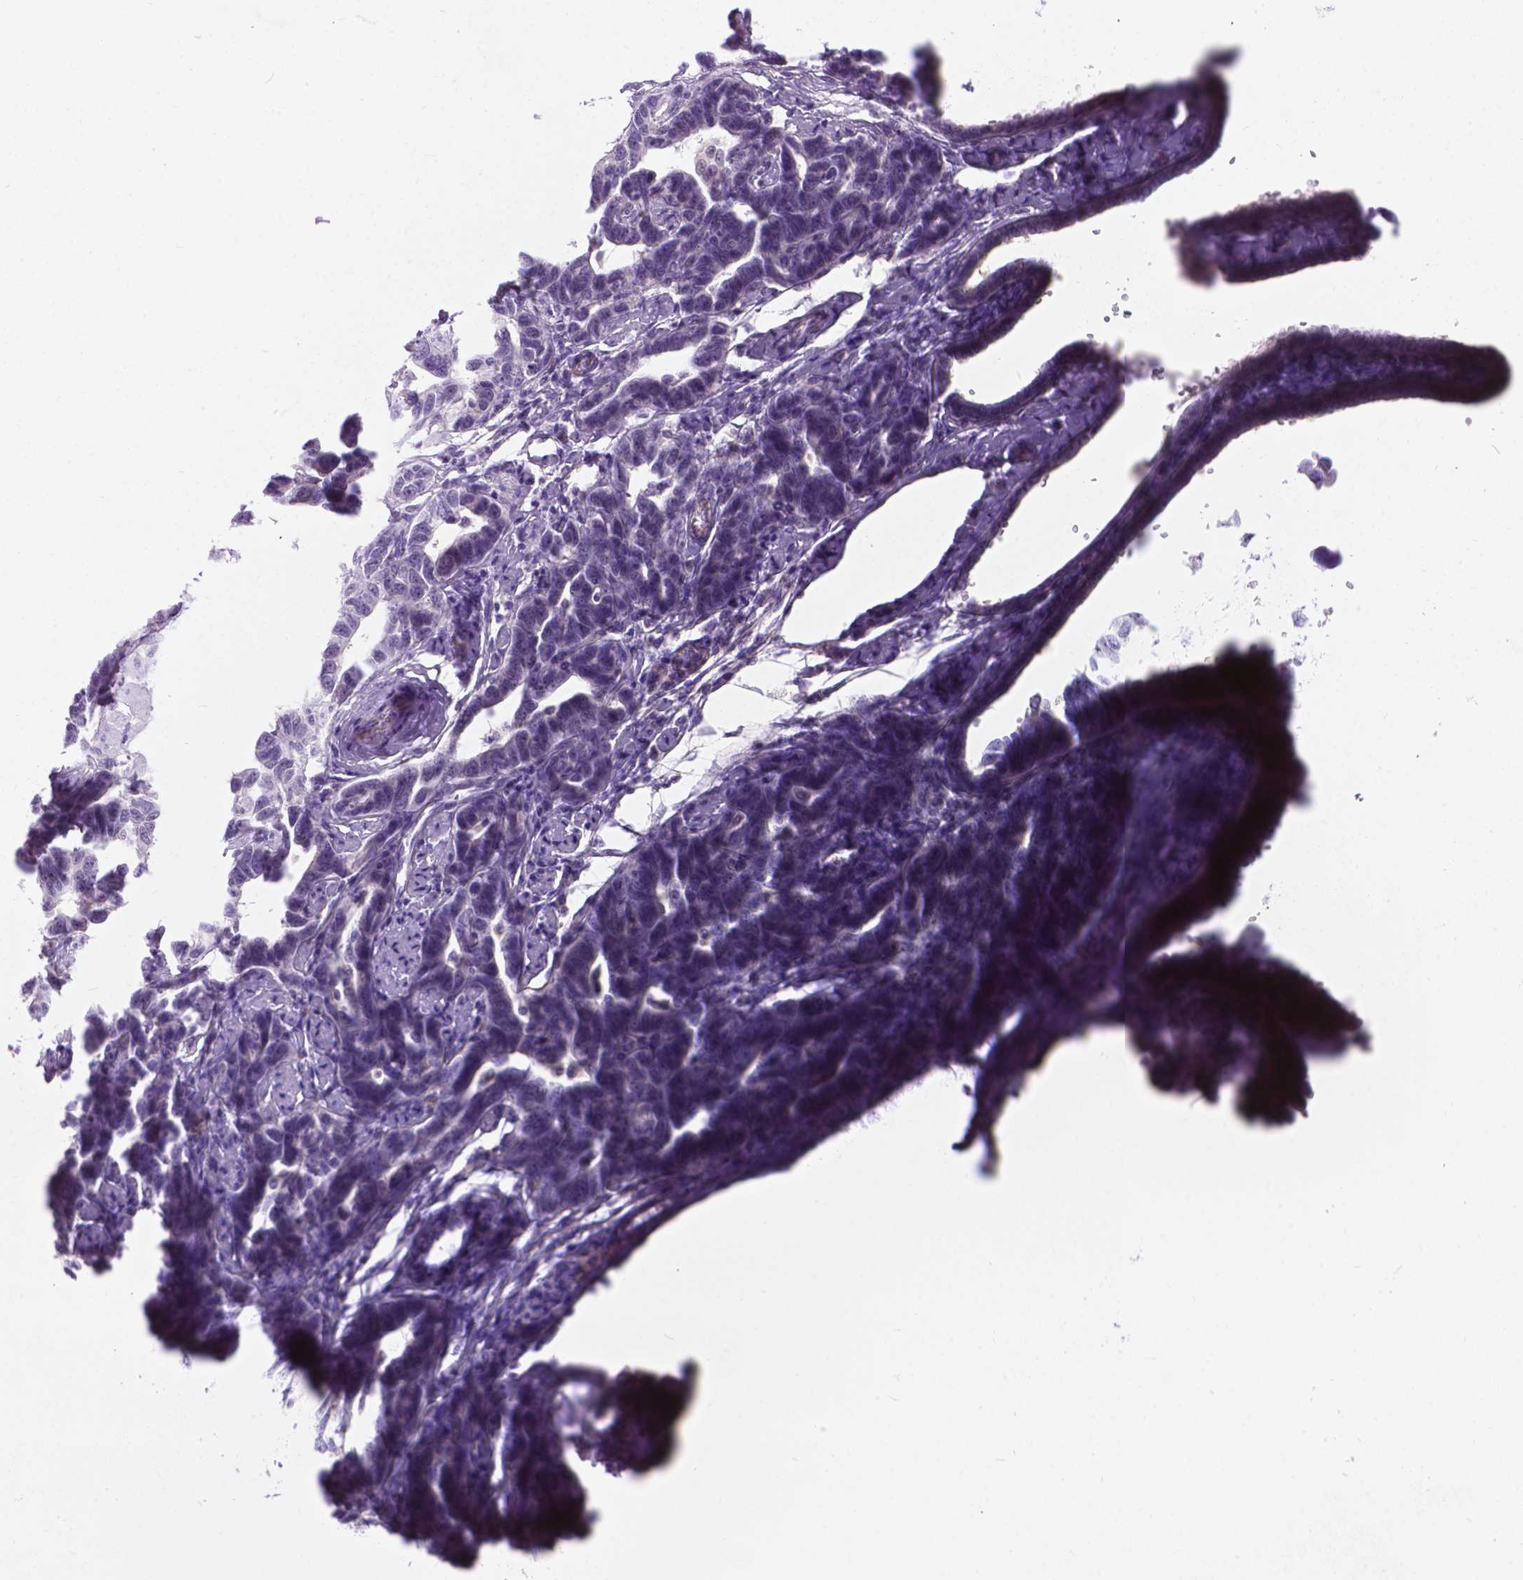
{"staining": {"intensity": "negative", "quantity": "none", "location": "none"}, "tissue": "ovarian cancer", "cell_type": "Tumor cells", "image_type": "cancer", "snomed": [{"axis": "morphology", "description": "Cystadenocarcinoma, serous, NOS"}, {"axis": "topography", "description": "Ovary"}], "caption": "Tumor cells are negative for protein expression in human ovarian cancer (serous cystadenocarcinoma).", "gene": "KRT73", "patient": {"sex": "female", "age": 69}}